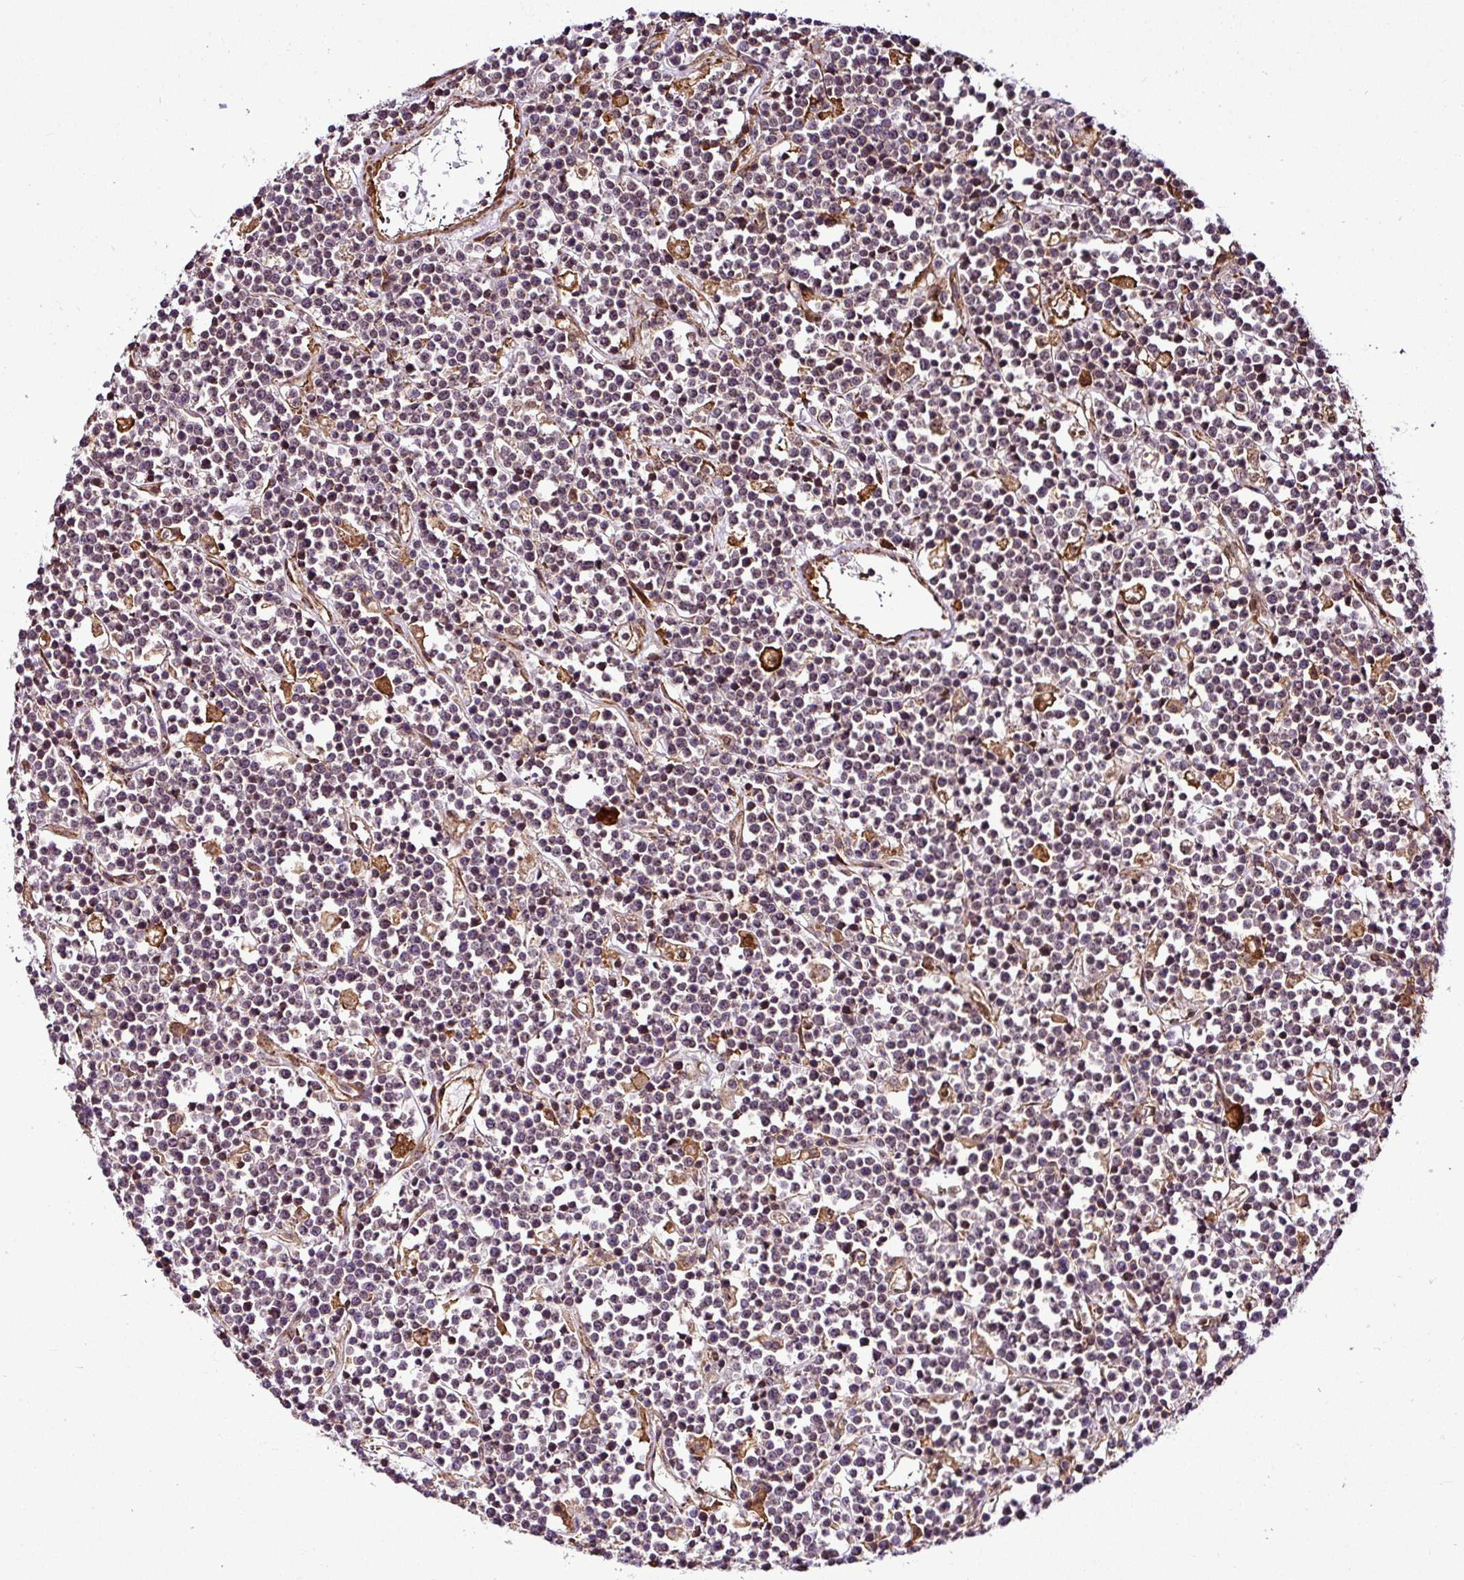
{"staining": {"intensity": "negative", "quantity": "none", "location": "none"}, "tissue": "lymphoma", "cell_type": "Tumor cells", "image_type": "cancer", "snomed": [{"axis": "morphology", "description": "Malignant lymphoma, non-Hodgkin's type, High grade"}, {"axis": "topography", "description": "Ovary"}], "caption": "Immunohistochemistry (IHC) of human lymphoma exhibits no staining in tumor cells. (DAB (3,3'-diaminobenzidine) immunohistochemistry with hematoxylin counter stain).", "gene": "FAM153A", "patient": {"sex": "female", "age": 56}}